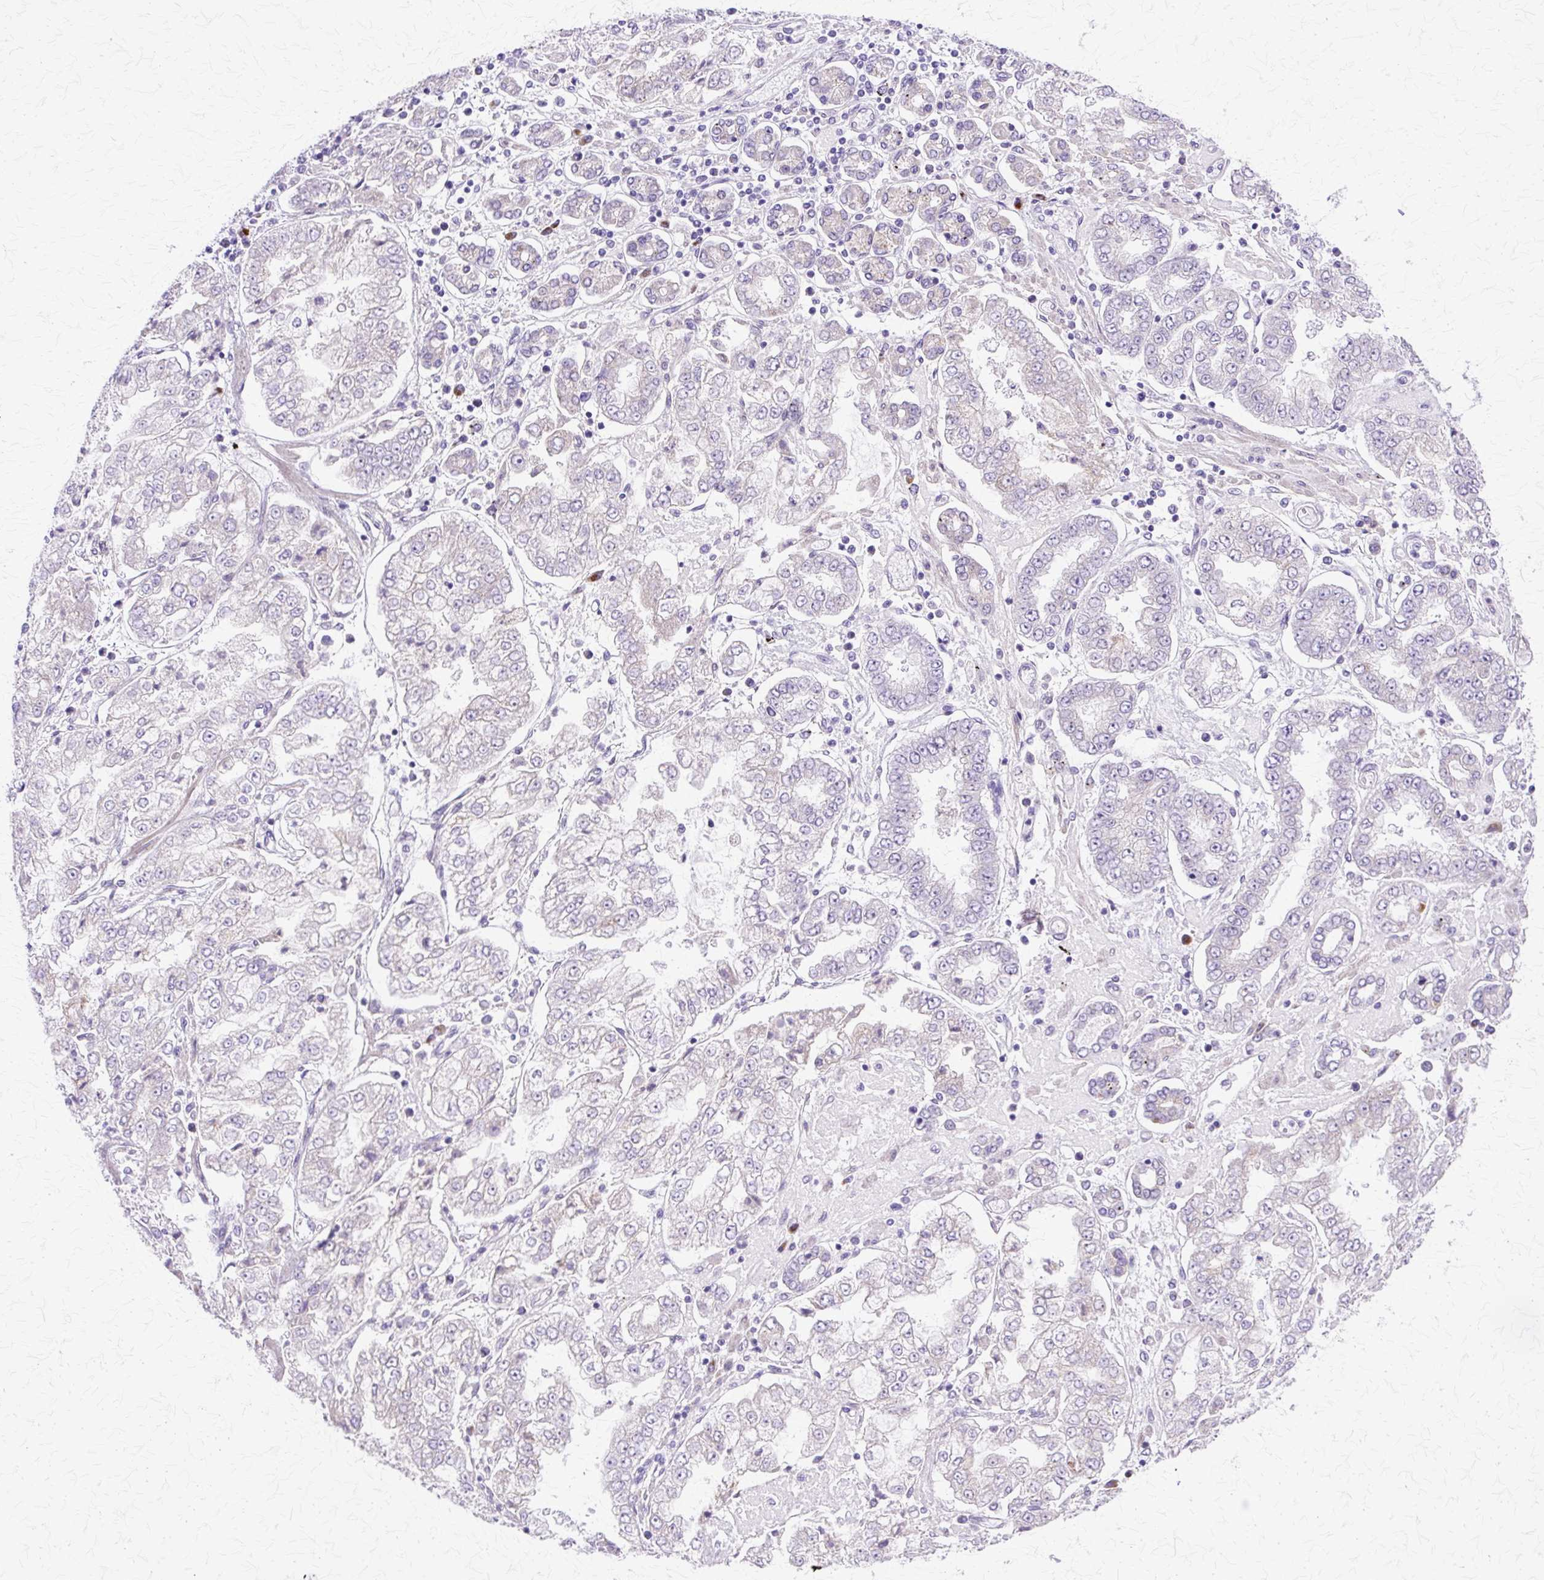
{"staining": {"intensity": "negative", "quantity": "none", "location": "none"}, "tissue": "stomach cancer", "cell_type": "Tumor cells", "image_type": "cancer", "snomed": [{"axis": "morphology", "description": "Adenocarcinoma, NOS"}, {"axis": "topography", "description": "Stomach"}], "caption": "The IHC image has no significant staining in tumor cells of adenocarcinoma (stomach) tissue.", "gene": "TBC1D3G", "patient": {"sex": "male", "age": 76}}